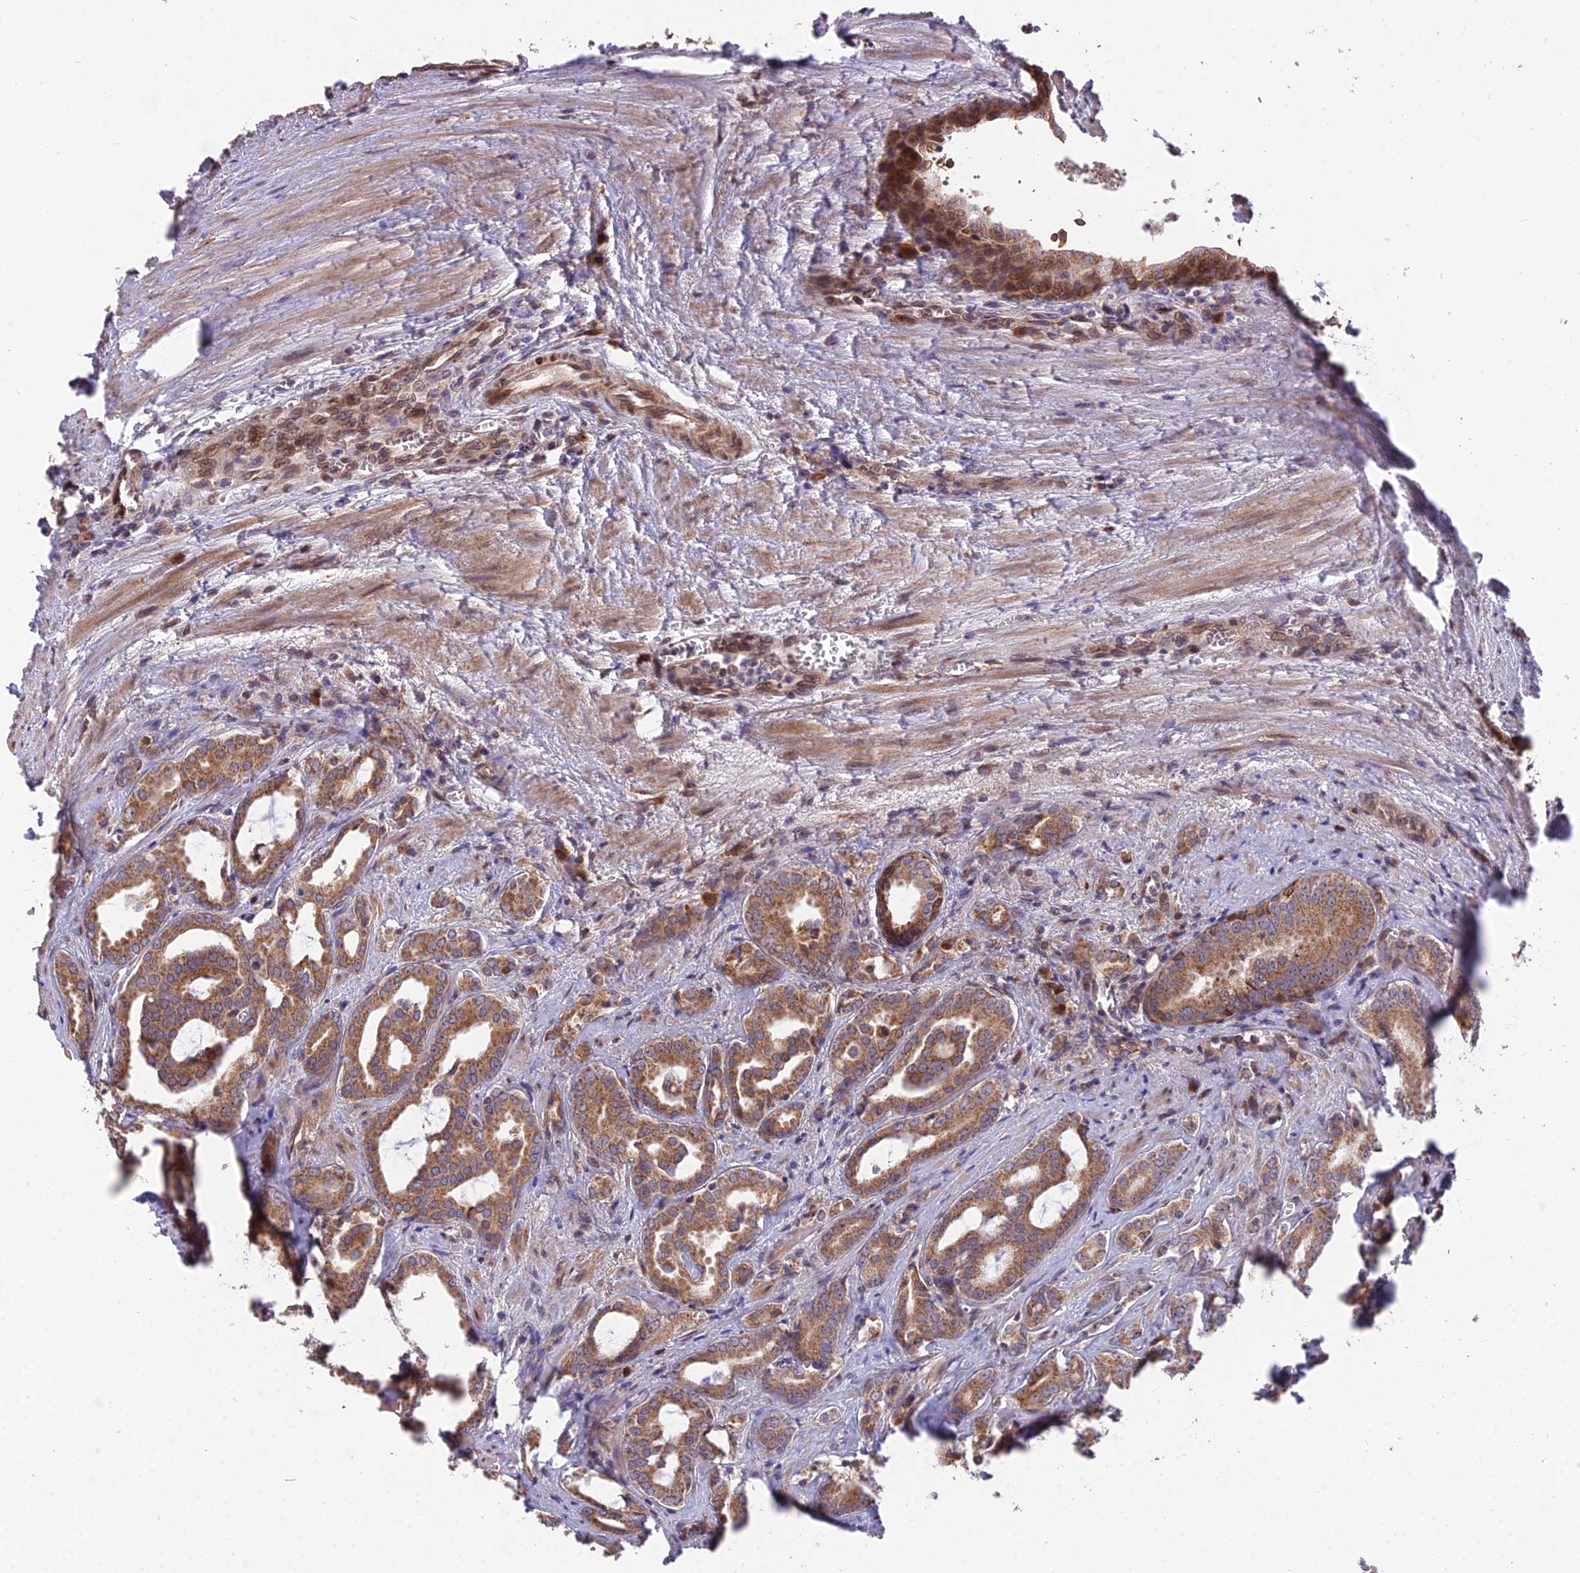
{"staining": {"intensity": "moderate", "quantity": ">75%", "location": "cytoplasmic/membranous"}, "tissue": "prostate cancer", "cell_type": "Tumor cells", "image_type": "cancer", "snomed": [{"axis": "morphology", "description": "Adenocarcinoma, High grade"}, {"axis": "topography", "description": "Prostate"}], "caption": "Human high-grade adenocarcinoma (prostate) stained with a brown dye displays moderate cytoplasmic/membranous positive expression in approximately >75% of tumor cells.", "gene": "CYP2R1", "patient": {"sex": "male", "age": 72}}